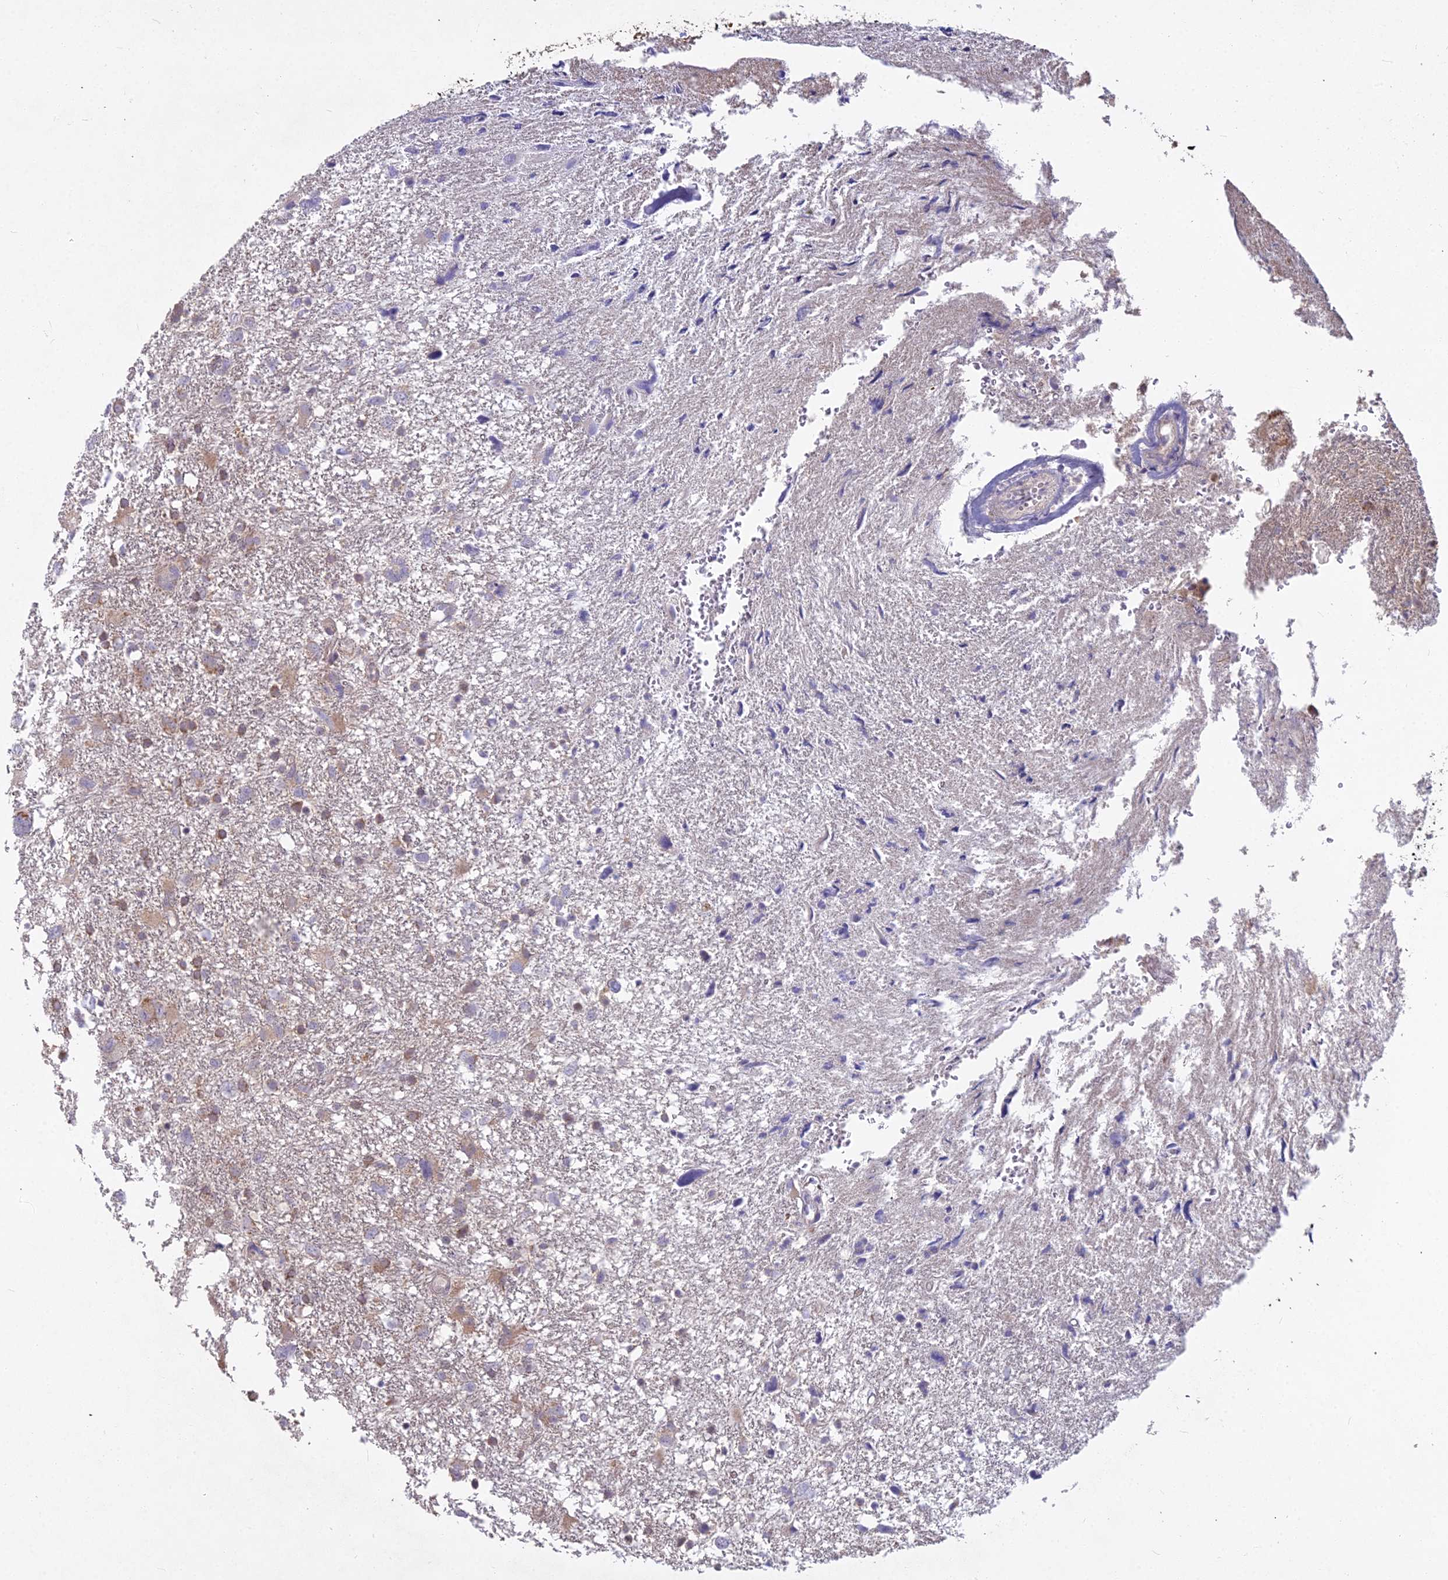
{"staining": {"intensity": "weak", "quantity": "25%-75%", "location": "cytoplasmic/membranous"}, "tissue": "glioma", "cell_type": "Tumor cells", "image_type": "cancer", "snomed": [{"axis": "morphology", "description": "Glioma, malignant, High grade"}, {"axis": "topography", "description": "Brain"}], "caption": "IHC (DAB) staining of high-grade glioma (malignant) demonstrates weak cytoplasmic/membranous protein expression in approximately 25%-75% of tumor cells.", "gene": "MICU2", "patient": {"sex": "male", "age": 61}}